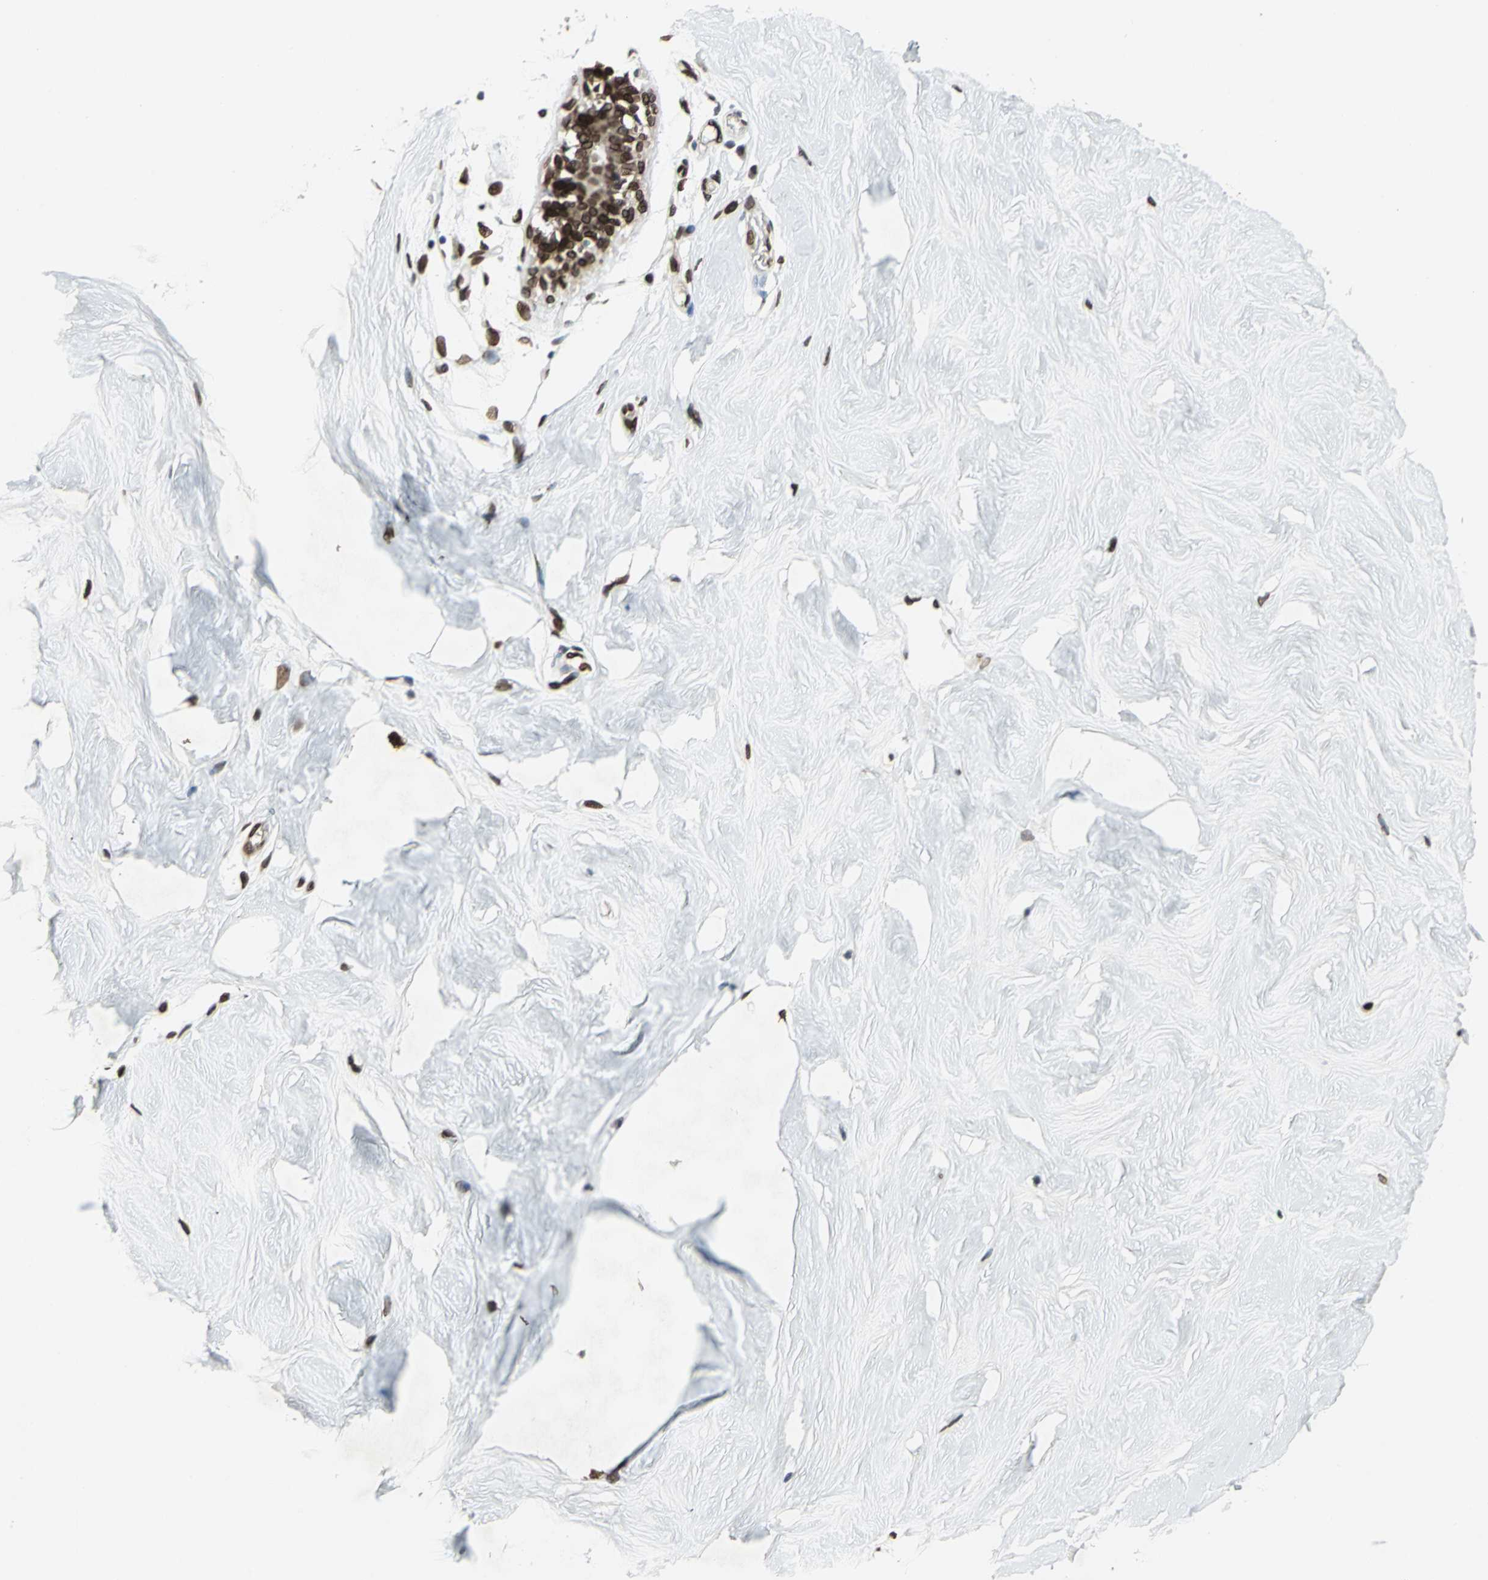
{"staining": {"intensity": "moderate", "quantity": ">75%", "location": "nuclear"}, "tissue": "breast", "cell_type": "Adipocytes", "image_type": "normal", "snomed": [{"axis": "morphology", "description": "Normal tissue, NOS"}, {"axis": "topography", "description": "Breast"}, {"axis": "topography", "description": "Soft tissue"}], "caption": "IHC image of normal breast: human breast stained using IHC demonstrates medium levels of moderate protein expression localized specifically in the nuclear of adipocytes, appearing as a nuclear brown color.", "gene": "ISY1", "patient": {"sex": "female", "age": 25}}